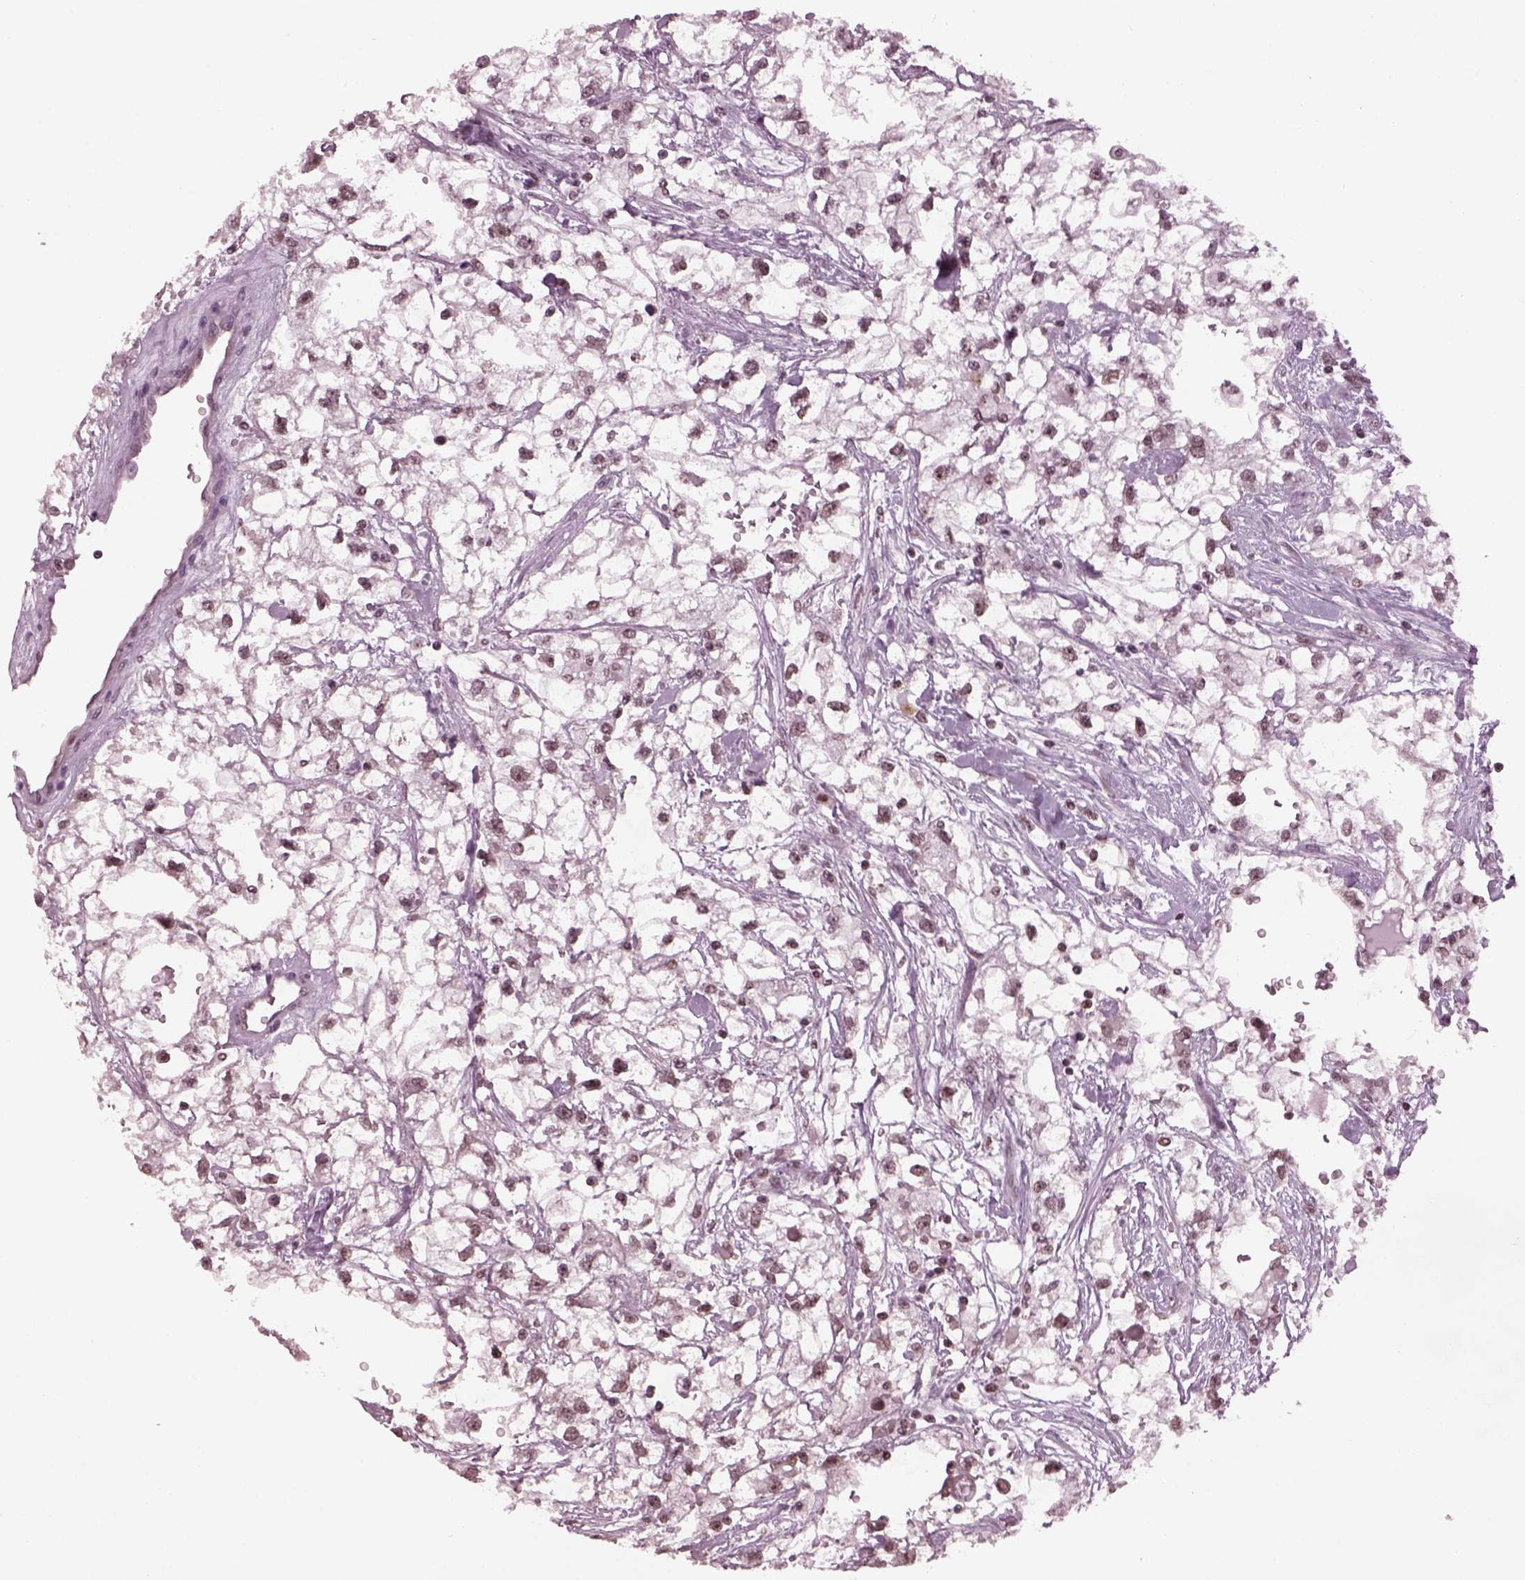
{"staining": {"intensity": "weak", "quantity": ">75%", "location": "nuclear"}, "tissue": "renal cancer", "cell_type": "Tumor cells", "image_type": "cancer", "snomed": [{"axis": "morphology", "description": "Adenocarcinoma, NOS"}, {"axis": "topography", "description": "Kidney"}], "caption": "Immunohistochemical staining of renal adenocarcinoma displays low levels of weak nuclear staining in approximately >75% of tumor cells.", "gene": "RUVBL2", "patient": {"sex": "male", "age": 59}}